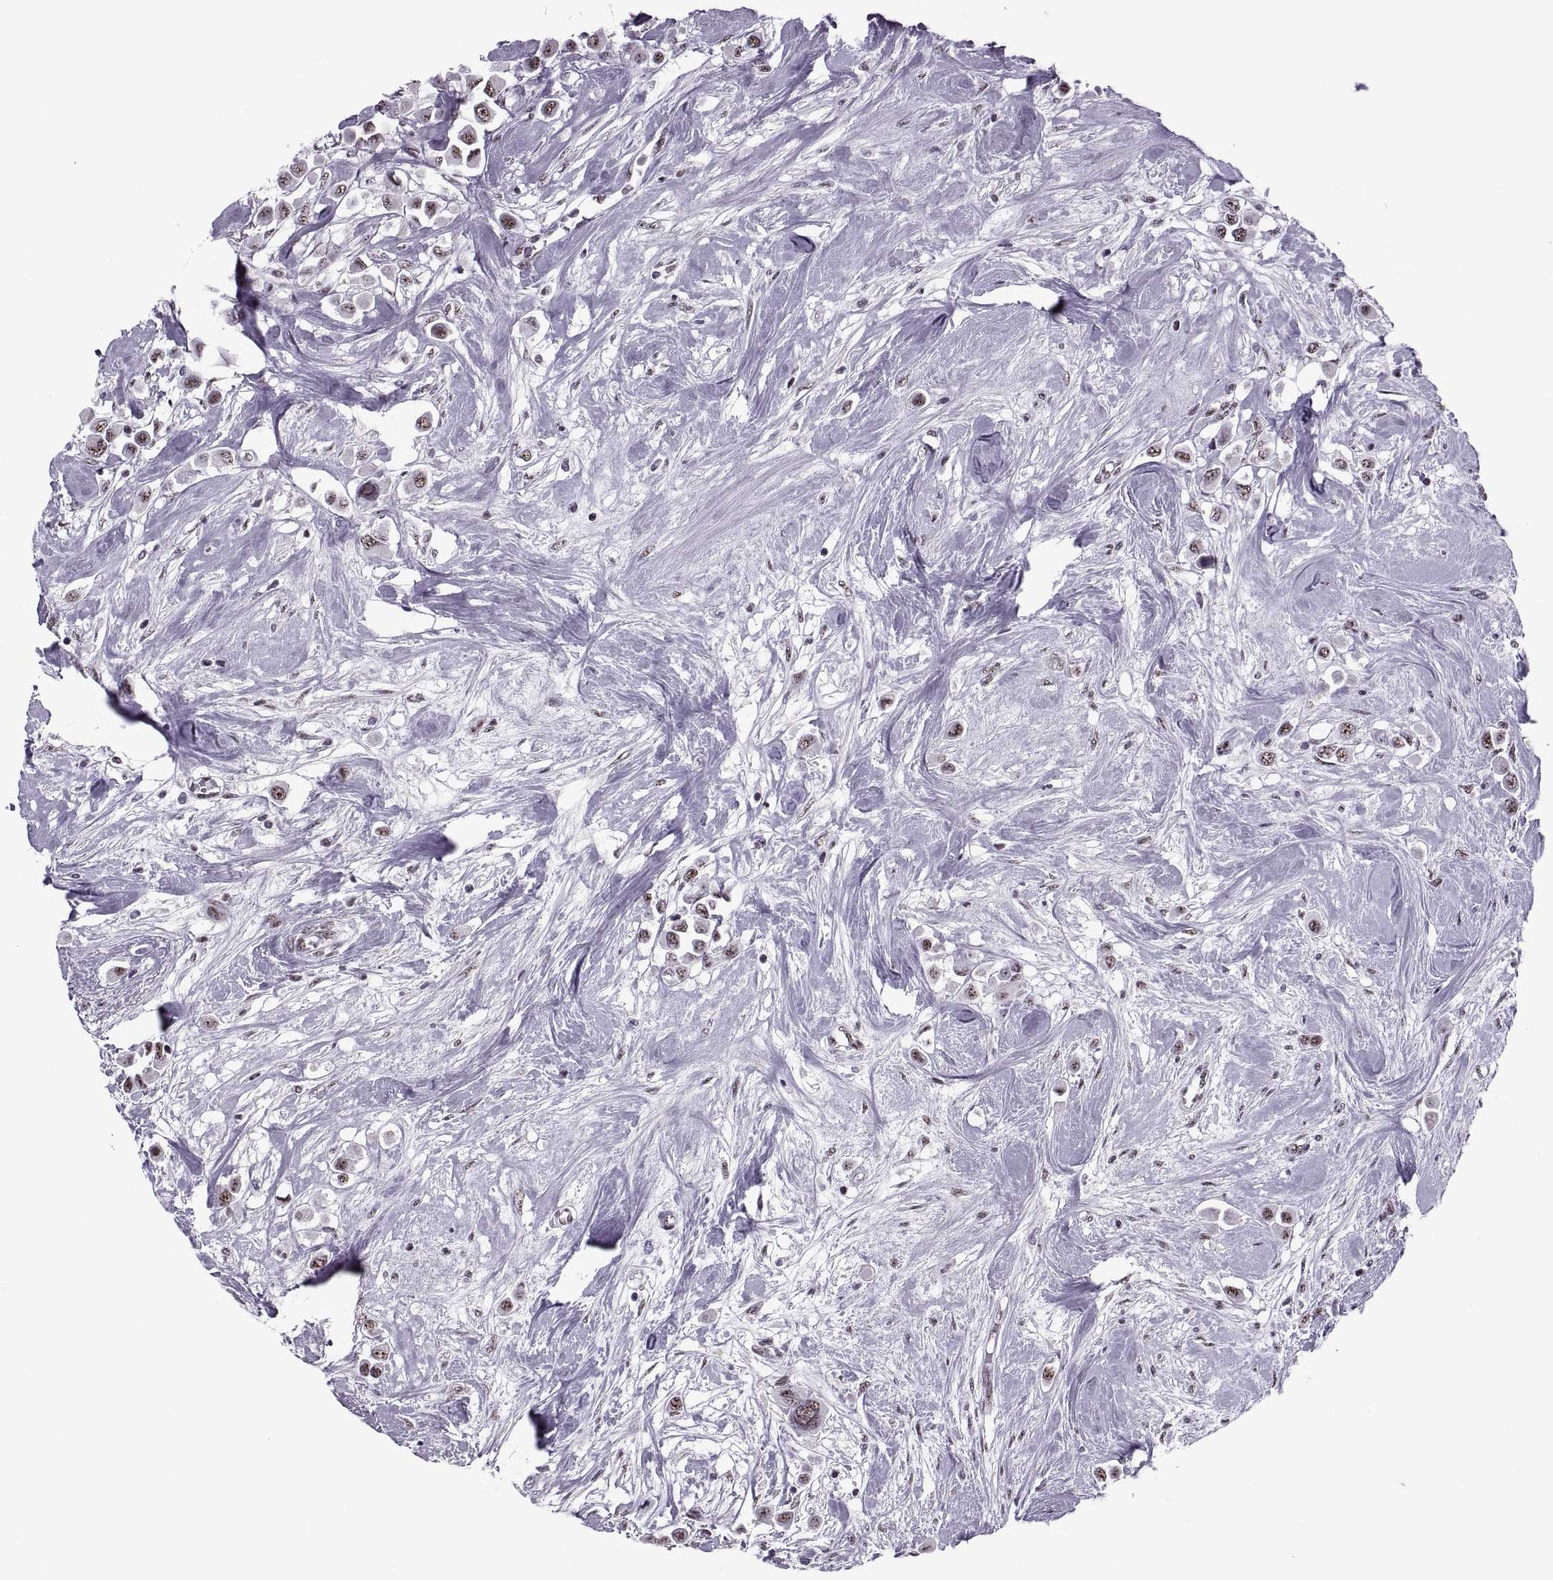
{"staining": {"intensity": "weak", "quantity": ">75%", "location": "nuclear"}, "tissue": "breast cancer", "cell_type": "Tumor cells", "image_type": "cancer", "snomed": [{"axis": "morphology", "description": "Duct carcinoma"}, {"axis": "topography", "description": "Breast"}], "caption": "Protein expression analysis of breast invasive ductal carcinoma shows weak nuclear staining in approximately >75% of tumor cells.", "gene": "MAGEA4", "patient": {"sex": "female", "age": 61}}